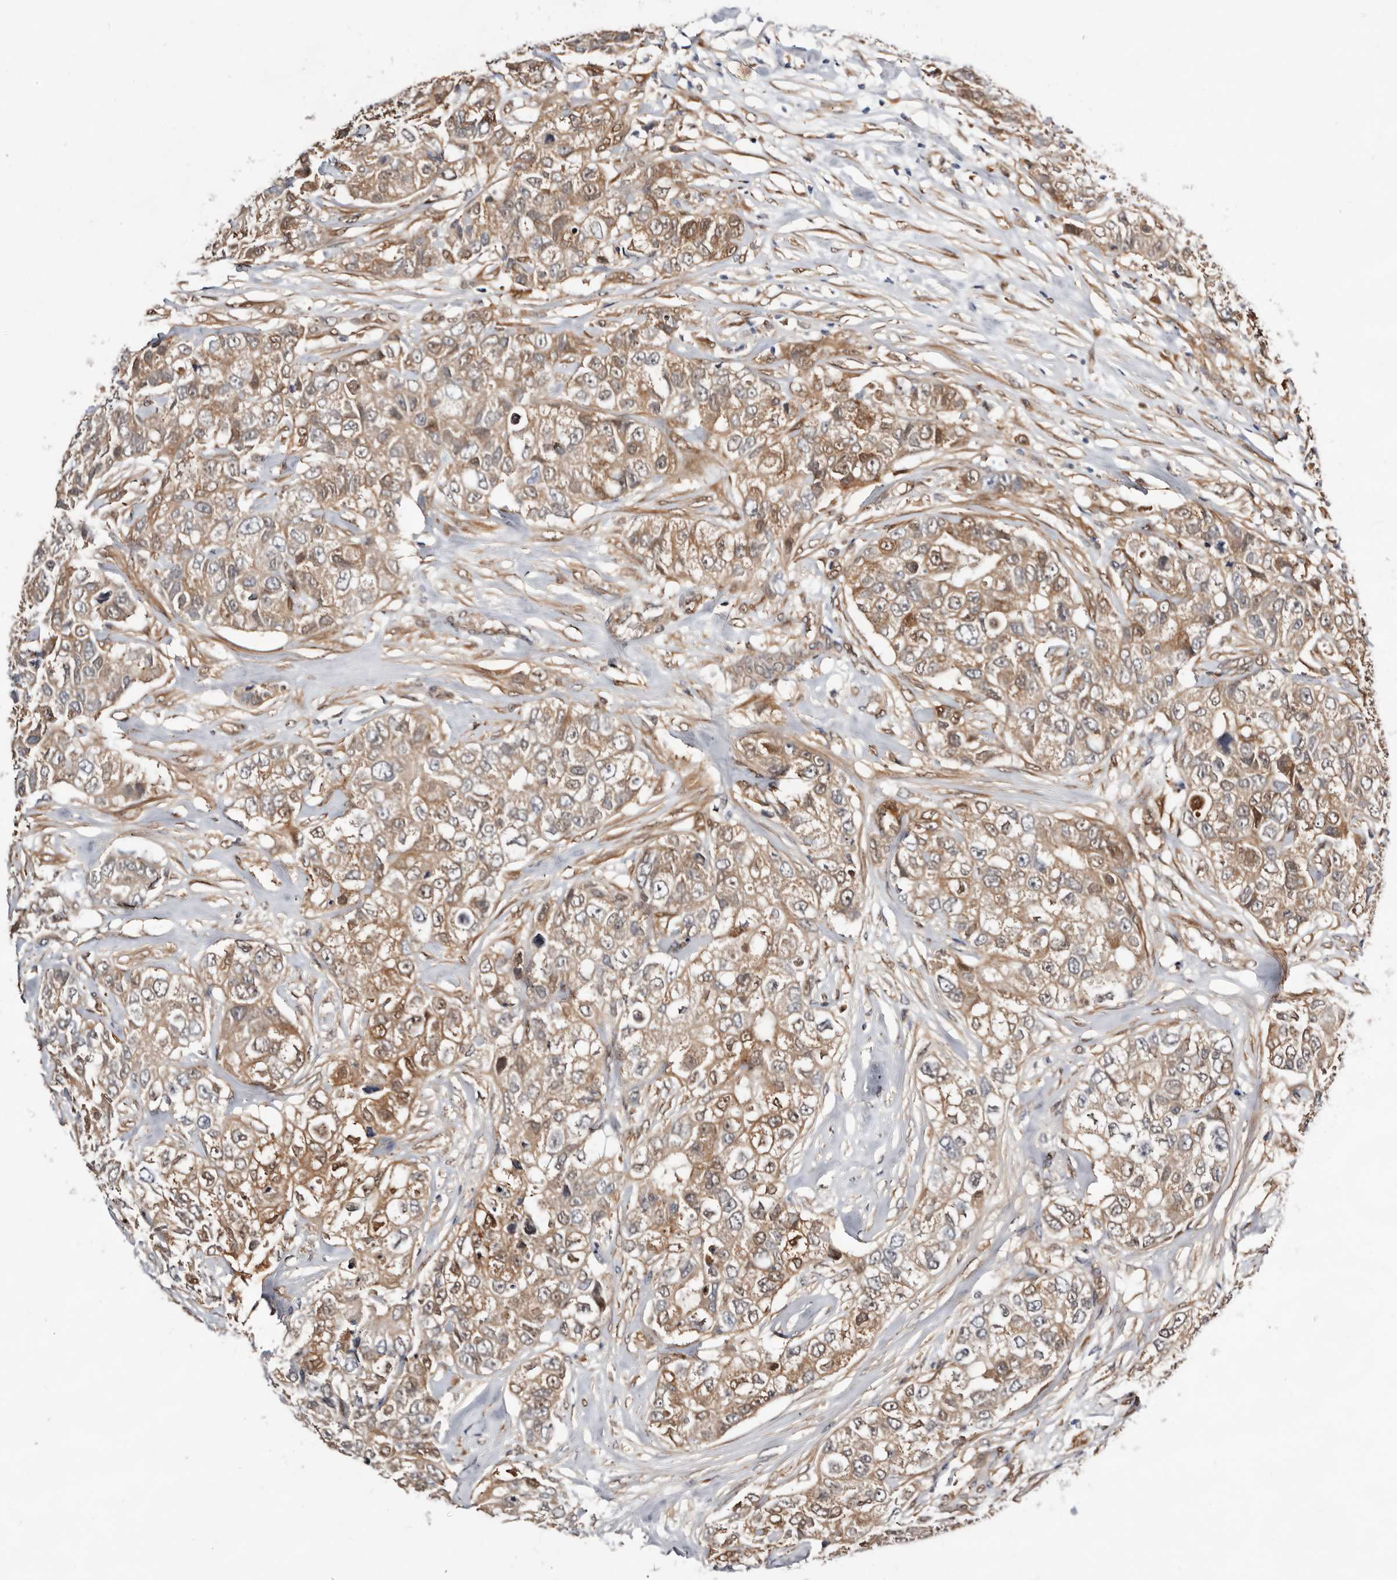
{"staining": {"intensity": "moderate", "quantity": "25%-75%", "location": "cytoplasmic/membranous,nuclear"}, "tissue": "breast cancer", "cell_type": "Tumor cells", "image_type": "cancer", "snomed": [{"axis": "morphology", "description": "Duct carcinoma"}, {"axis": "topography", "description": "Breast"}], "caption": "This photomicrograph shows breast intraductal carcinoma stained with IHC to label a protein in brown. The cytoplasmic/membranous and nuclear of tumor cells show moderate positivity for the protein. Nuclei are counter-stained blue.", "gene": "TP53I3", "patient": {"sex": "female", "age": 62}}